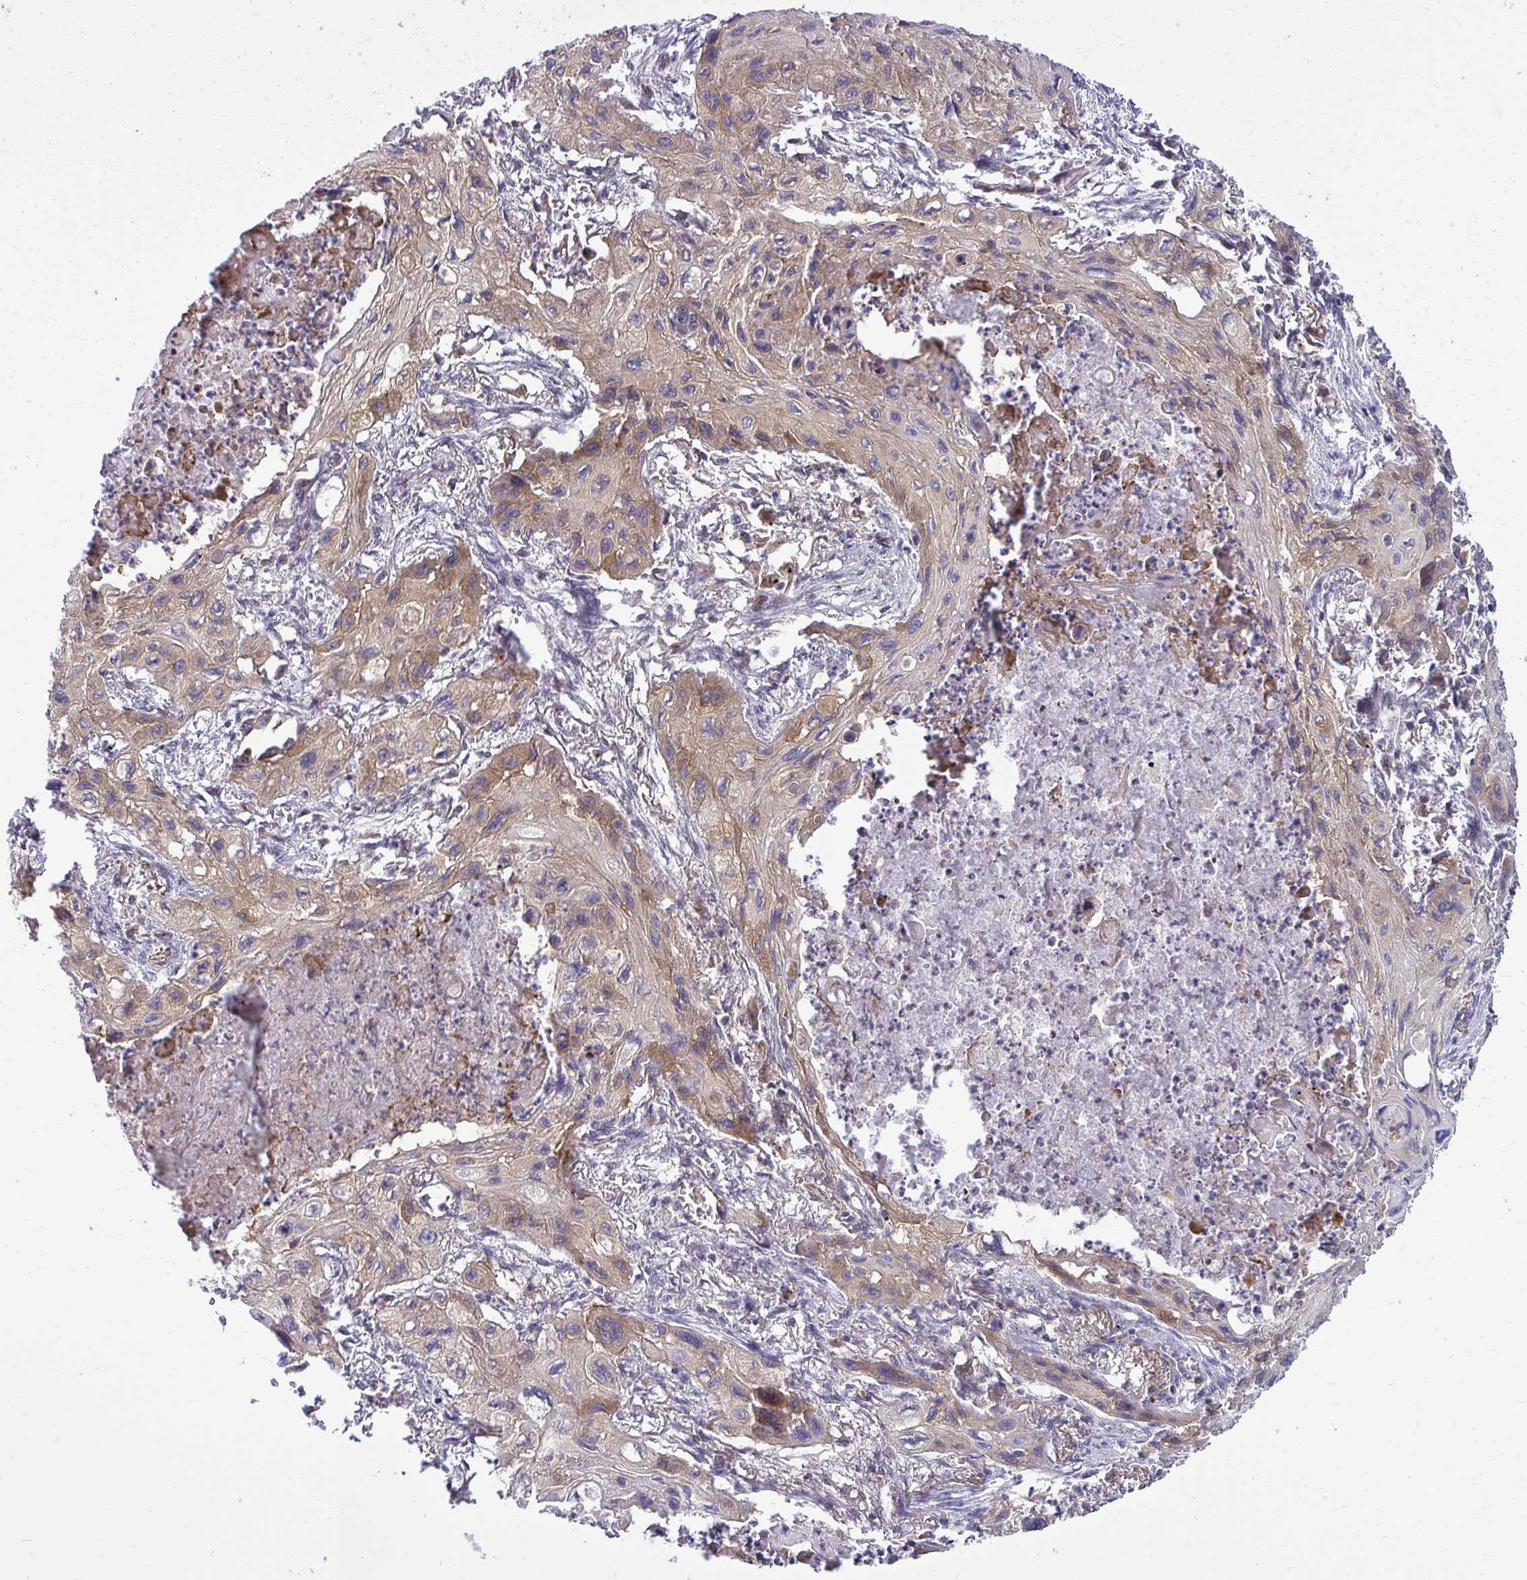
{"staining": {"intensity": "moderate", "quantity": ">75%", "location": "cytoplasmic/membranous"}, "tissue": "lung cancer", "cell_type": "Tumor cells", "image_type": "cancer", "snomed": [{"axis": "morphology", "description": "Squamous cell carcinoma, NOS"}, {"axis": "topography", "description": "Lung"}], "caption": "Human squamous cell carcinoma (lung) stained with a brown dye exhibits moderate cytoplasmic/membranous positive positivity in approximately >75% of tumor cells.", "gene": "FUT10", "patient": {"sex": "male", "age": 71}}